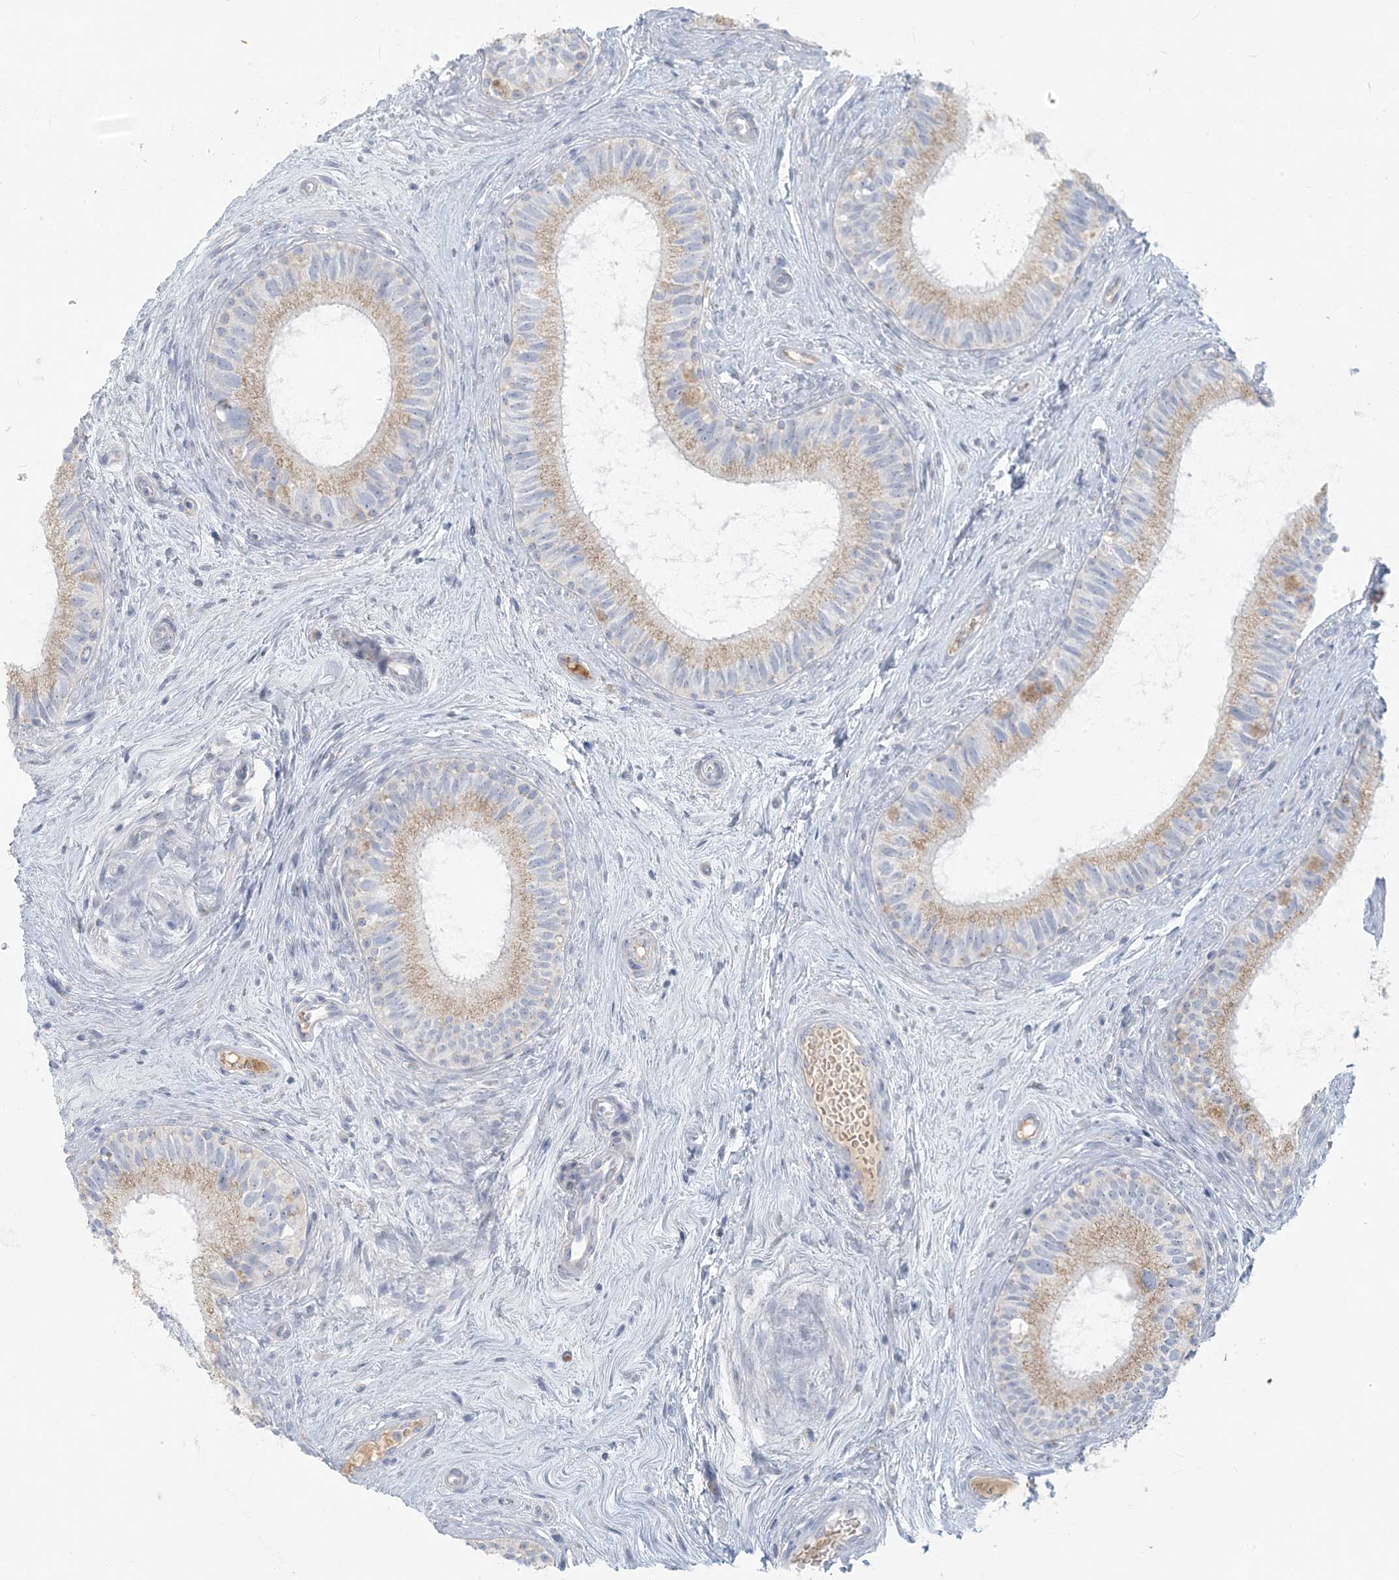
{"staining": {"intensity": "weak", "quantity": ">75%", "location": "cytoplasmic/membranous"}, "tissue": "epididymis", "cell_type": "Glandular cells", "image_type": "normal", "snomed": [{"axis": "morphology", "description": "Normal tissue, NOS"}, {"axis": "topography", "description": "Epididymis"}], "caption": "High-magnification brightfield microscopy of benign epididymis stained with DAB (brown) and counterstained with hematoxylin (blue). glandular cells exhibit weak cytoplasmic/membranous positivity is appreciated in about>75% of cells.", "gene": "SCML1", "patient": {"sex": "male", "age": 71}}